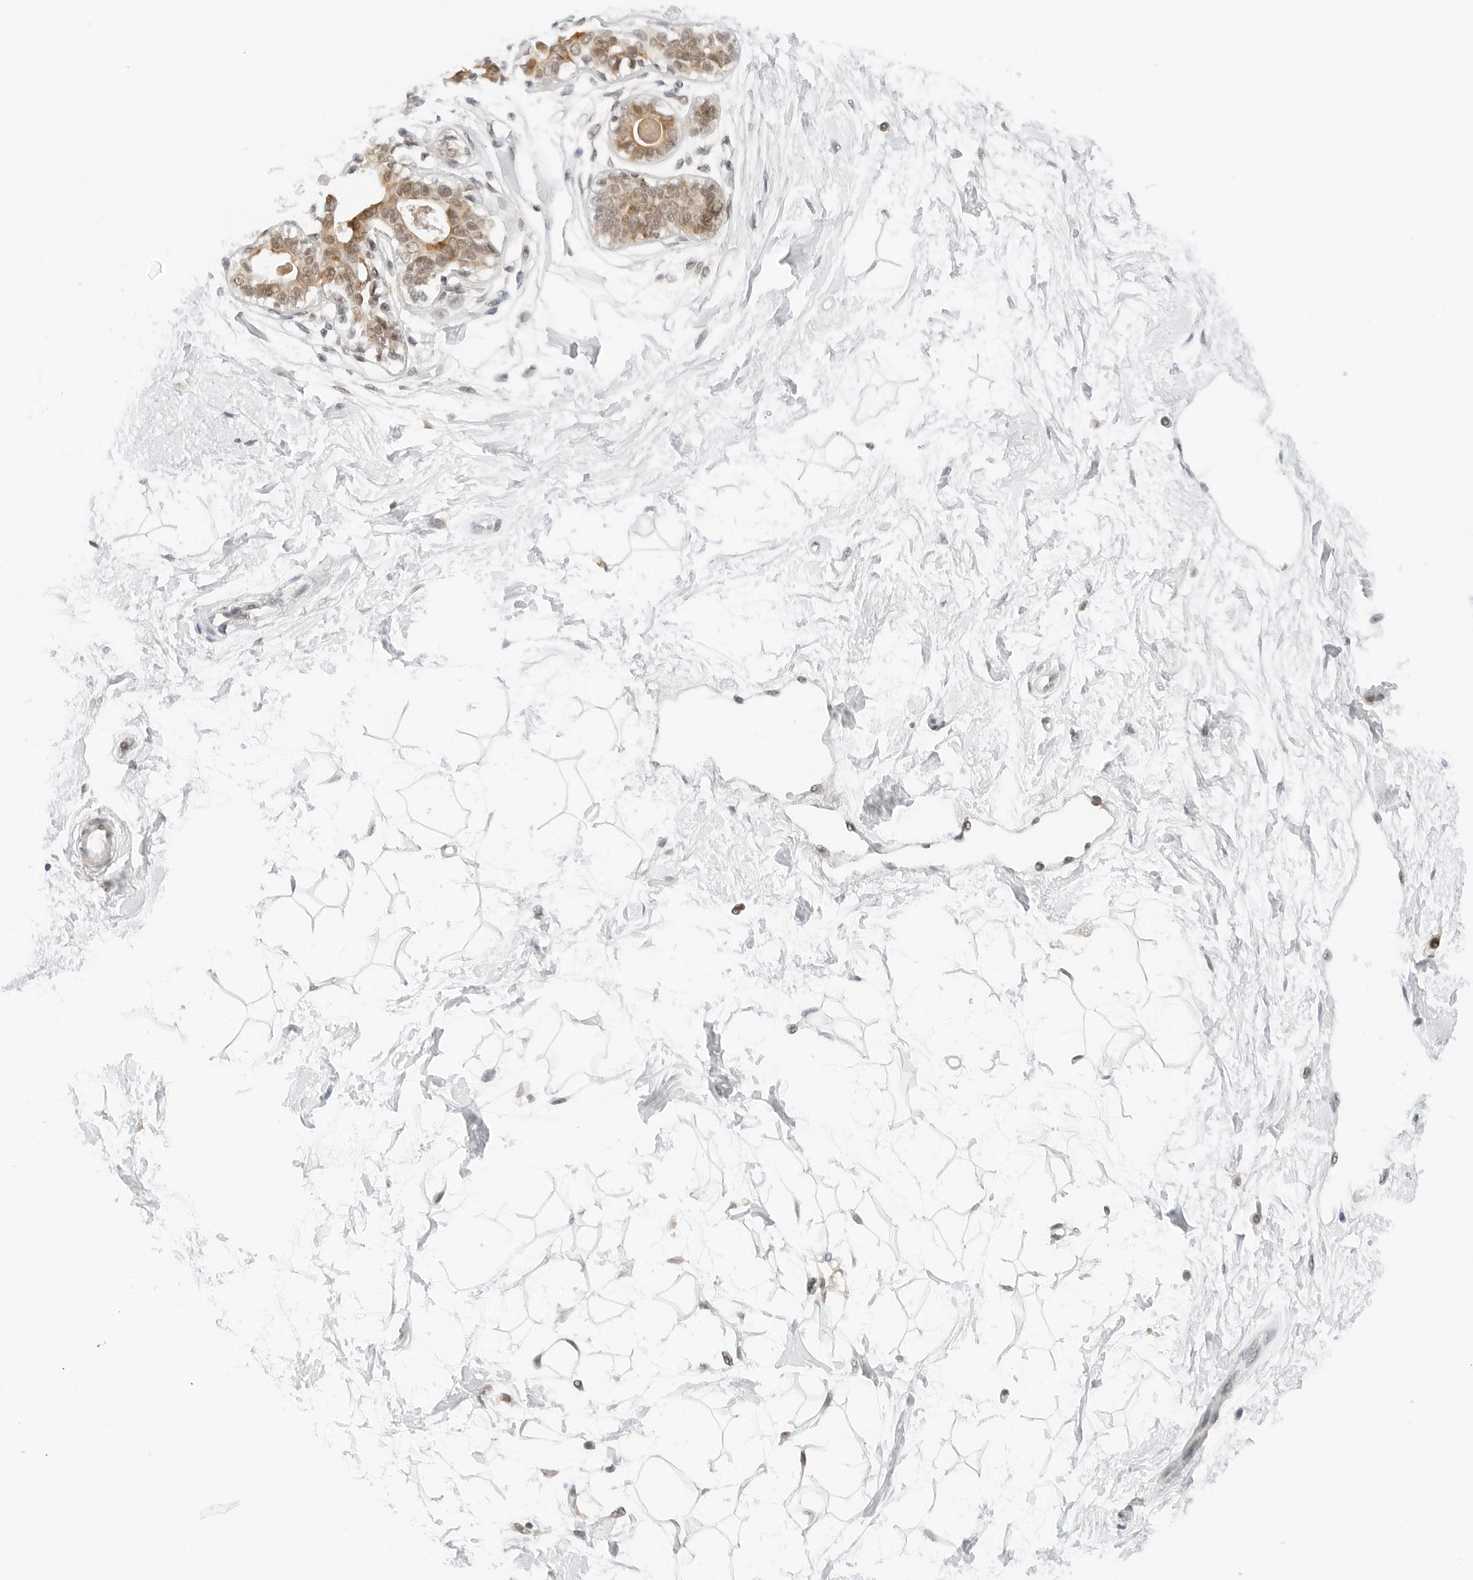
{"staining": {"intensity": "negative", "quantity": "none", "location": "none"}, "tissue": "breast", "cell_type": "Adipocytes", "image_type": "normal", "snomed": [{"axis": "morphology", "description": "Normal tissue, NOS"}, {"axis": "topography", "description": "Breast"}], "caption": "IHC of unremarkable human breast demonstrates no staining in adipocytes. (DAB immunohistochemistry, high magnification).", "gene": "NEO1", "patient": {"sex": "female", "age": 45}}